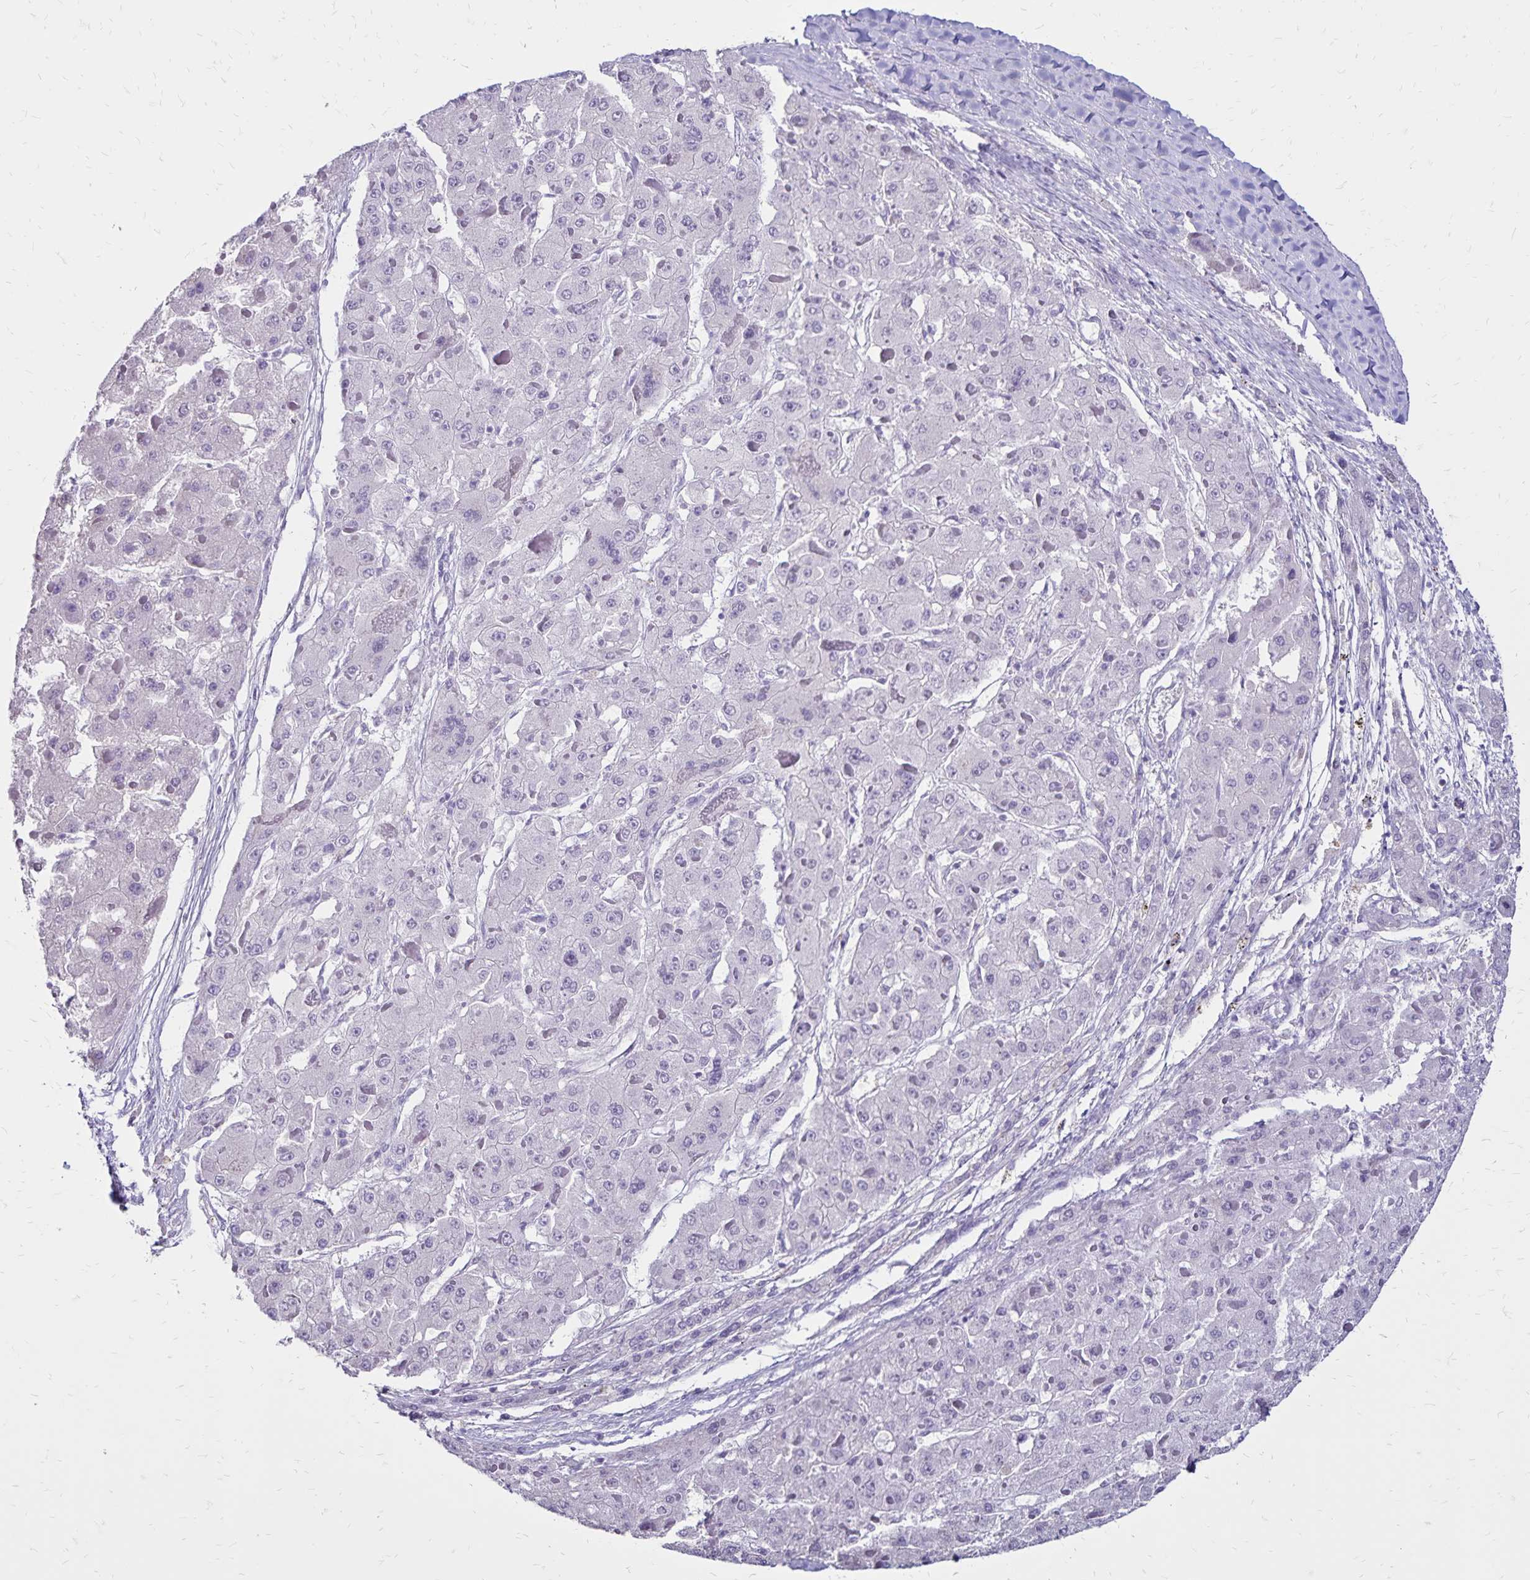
{"staining": {"intensity": "negative", "quantity": "none", "location": "none"}, "tissue": "liver cancer", "cell_type": "Tumor cells", "image_type": "cancer", "snomed": [{"axis": "morphology", "description": "Carcinoma, Hepatocellular, NOS"}, {"axis": "topography", "description": "Liver"}], "caption": "An immunohistochemistry micrograph of hepatocellular carcinoma (liver) is shown. There is no staining in tumor cells of hepatocellular carcinoma (liver).", "gene": "SH3GL3", "patient": {"sex": "female", "age": 73}}